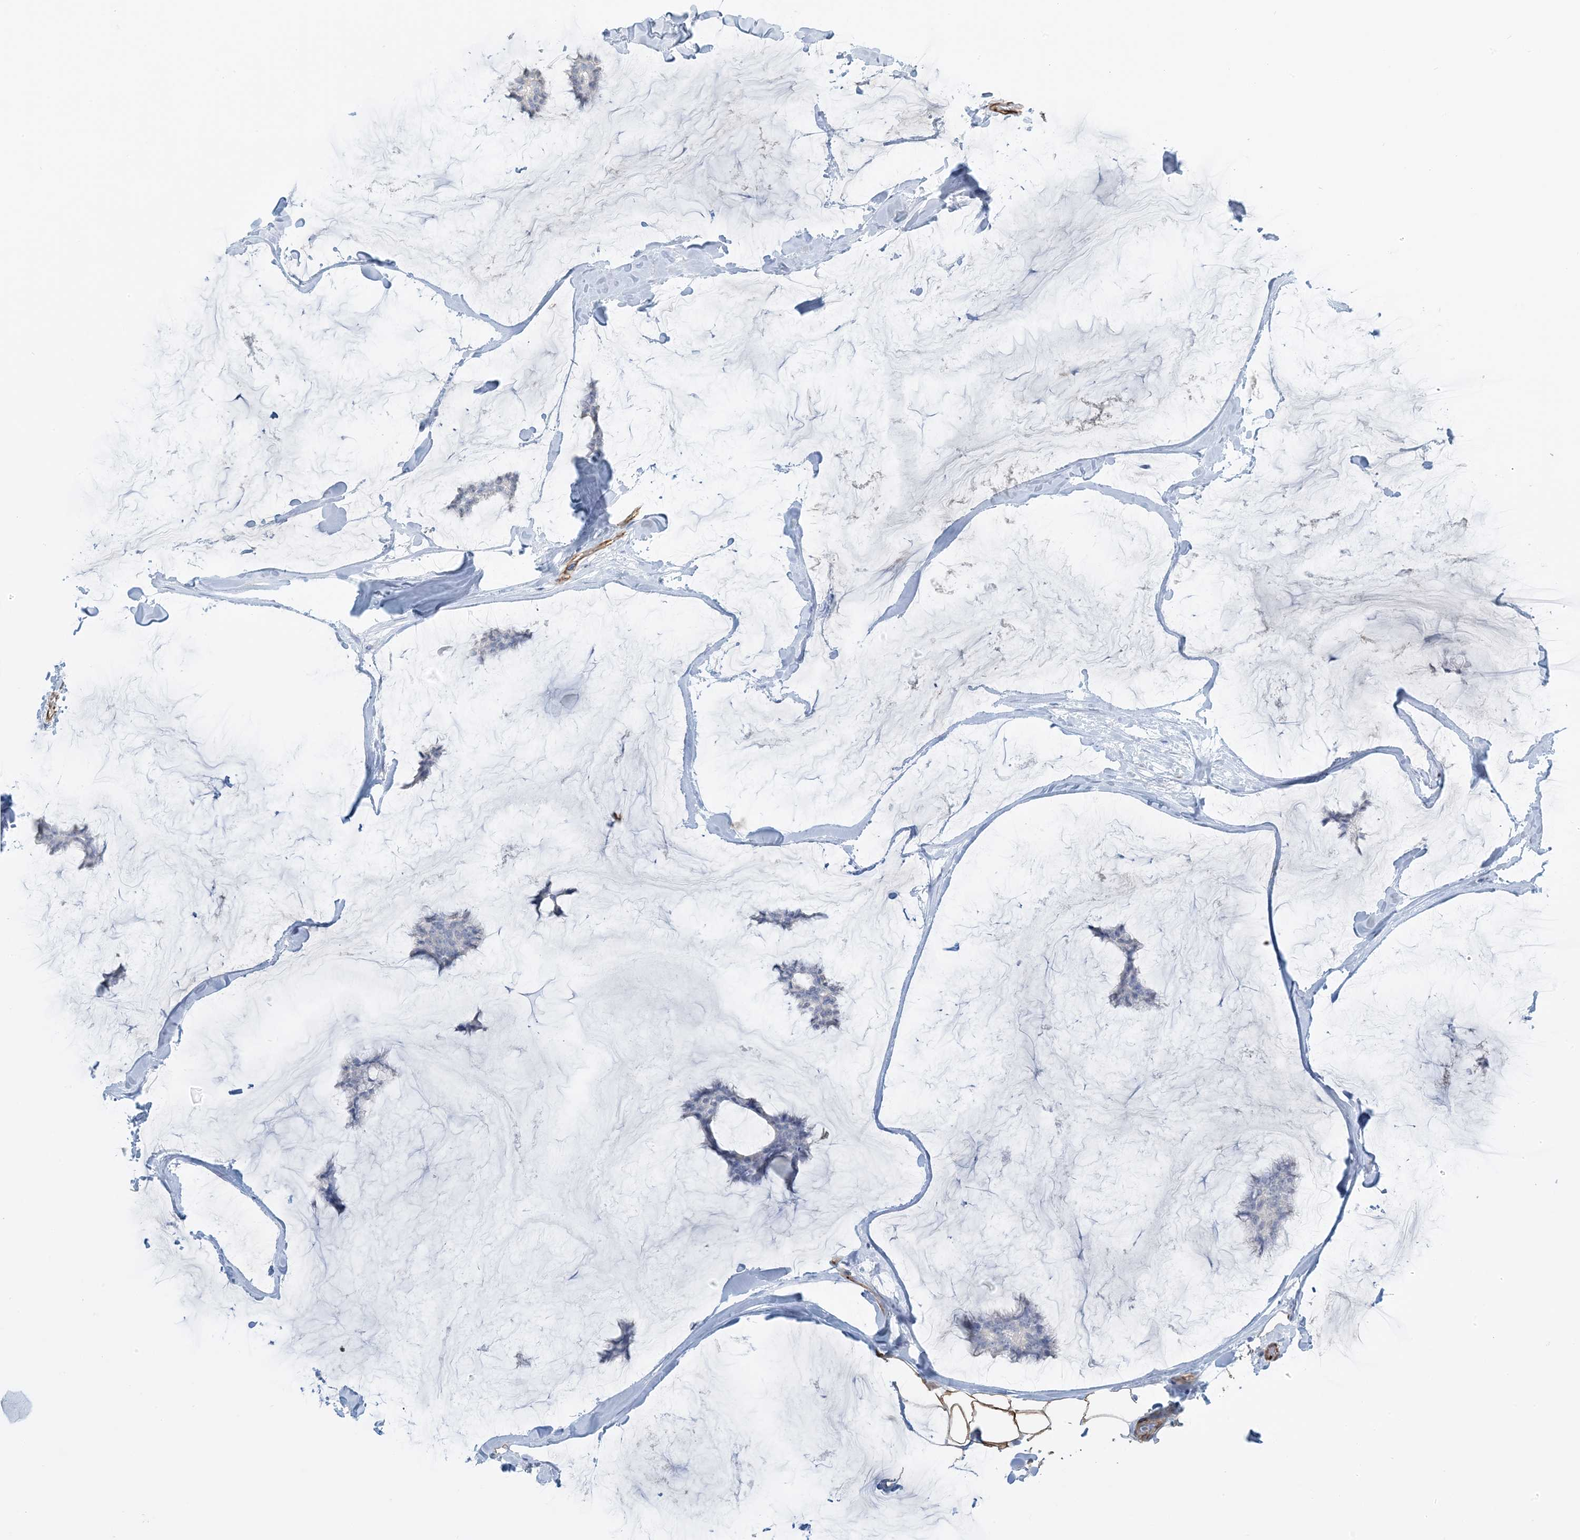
{"staining": {"intensity": "negative", "quantity": "none", "location": "none"}, "tissue": "breast cancer", "cell_type": "Tumor cells", "image_type": "cancer", "snomed": [{"axis": "morphology", "description": "Duct carcinoma"}, {"axis": "topography", "description": "Breast"}], "caption": "Immunohistochemistry of intraductal carcinoma (breast) reveals no staining in tumor cells. Nuclei are stained in blue.", "gene": "EPS8L3", "patient": {"sex": "female", "age": 93}}